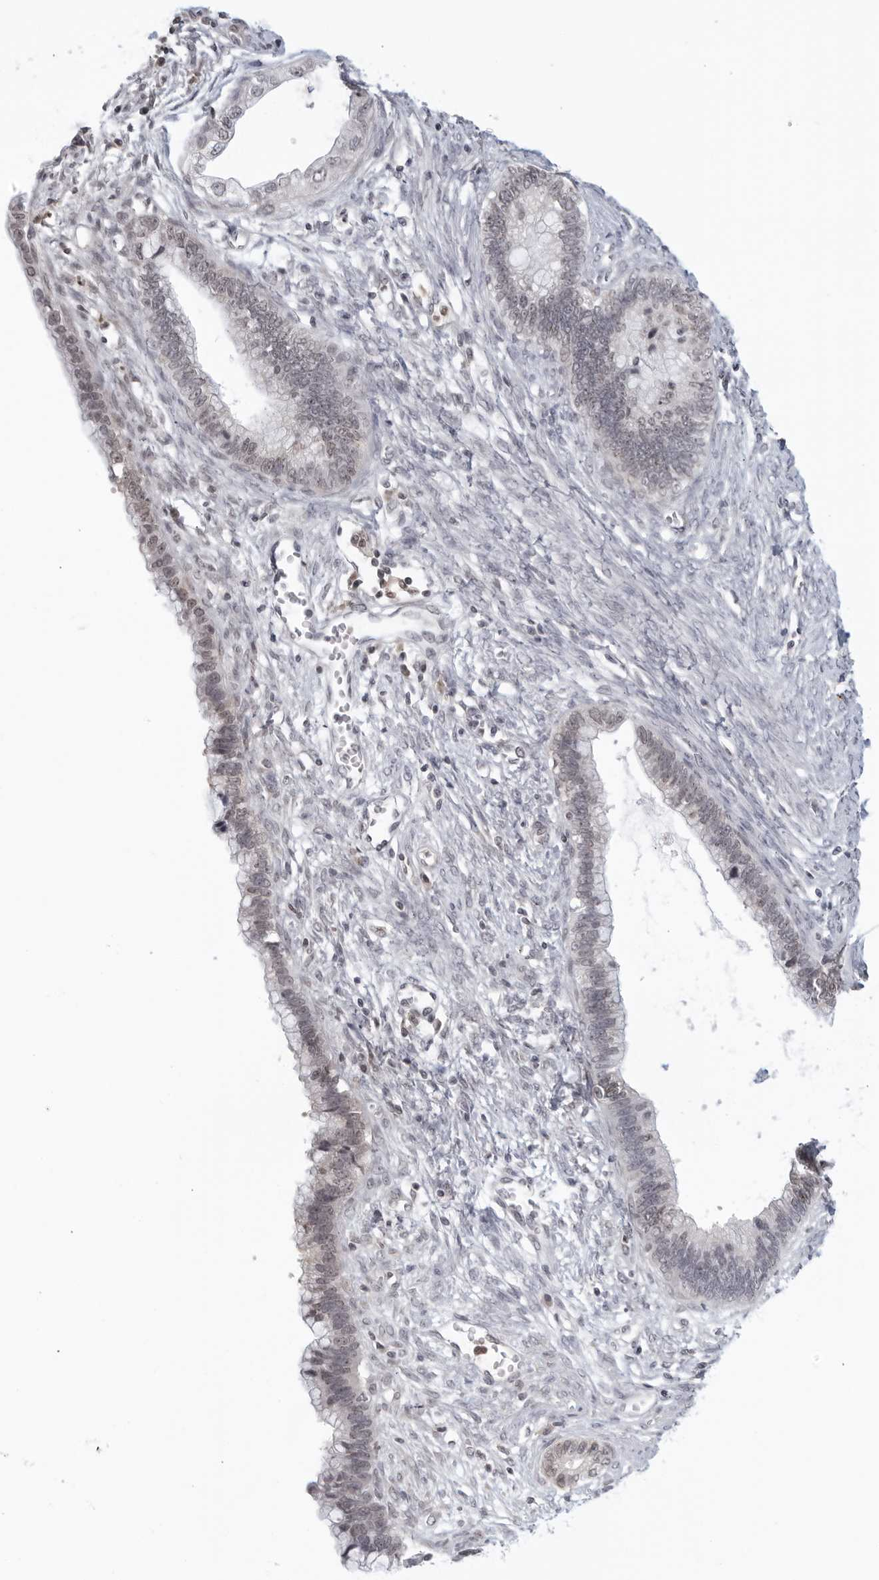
{"staining": {"intensity": "weak", "quantity": "<25%", "location": "nuclear"}, "tissue": "cervical cancer", "cell_type": "Tumor cells", "image_type": "cancer", "snomed": [{"axis": "morphology", "description": "Adenocarcinoma, NOS"}, {"axis": "topography", "description": "Cervix"}], "caption": "The IHC photomicrograph has no significant expression in tumor cells of adenocarcinoma (cervical) tissue.", "gene": "RAB11FIP3", "patient": {"sex": "female", "age": 44}}